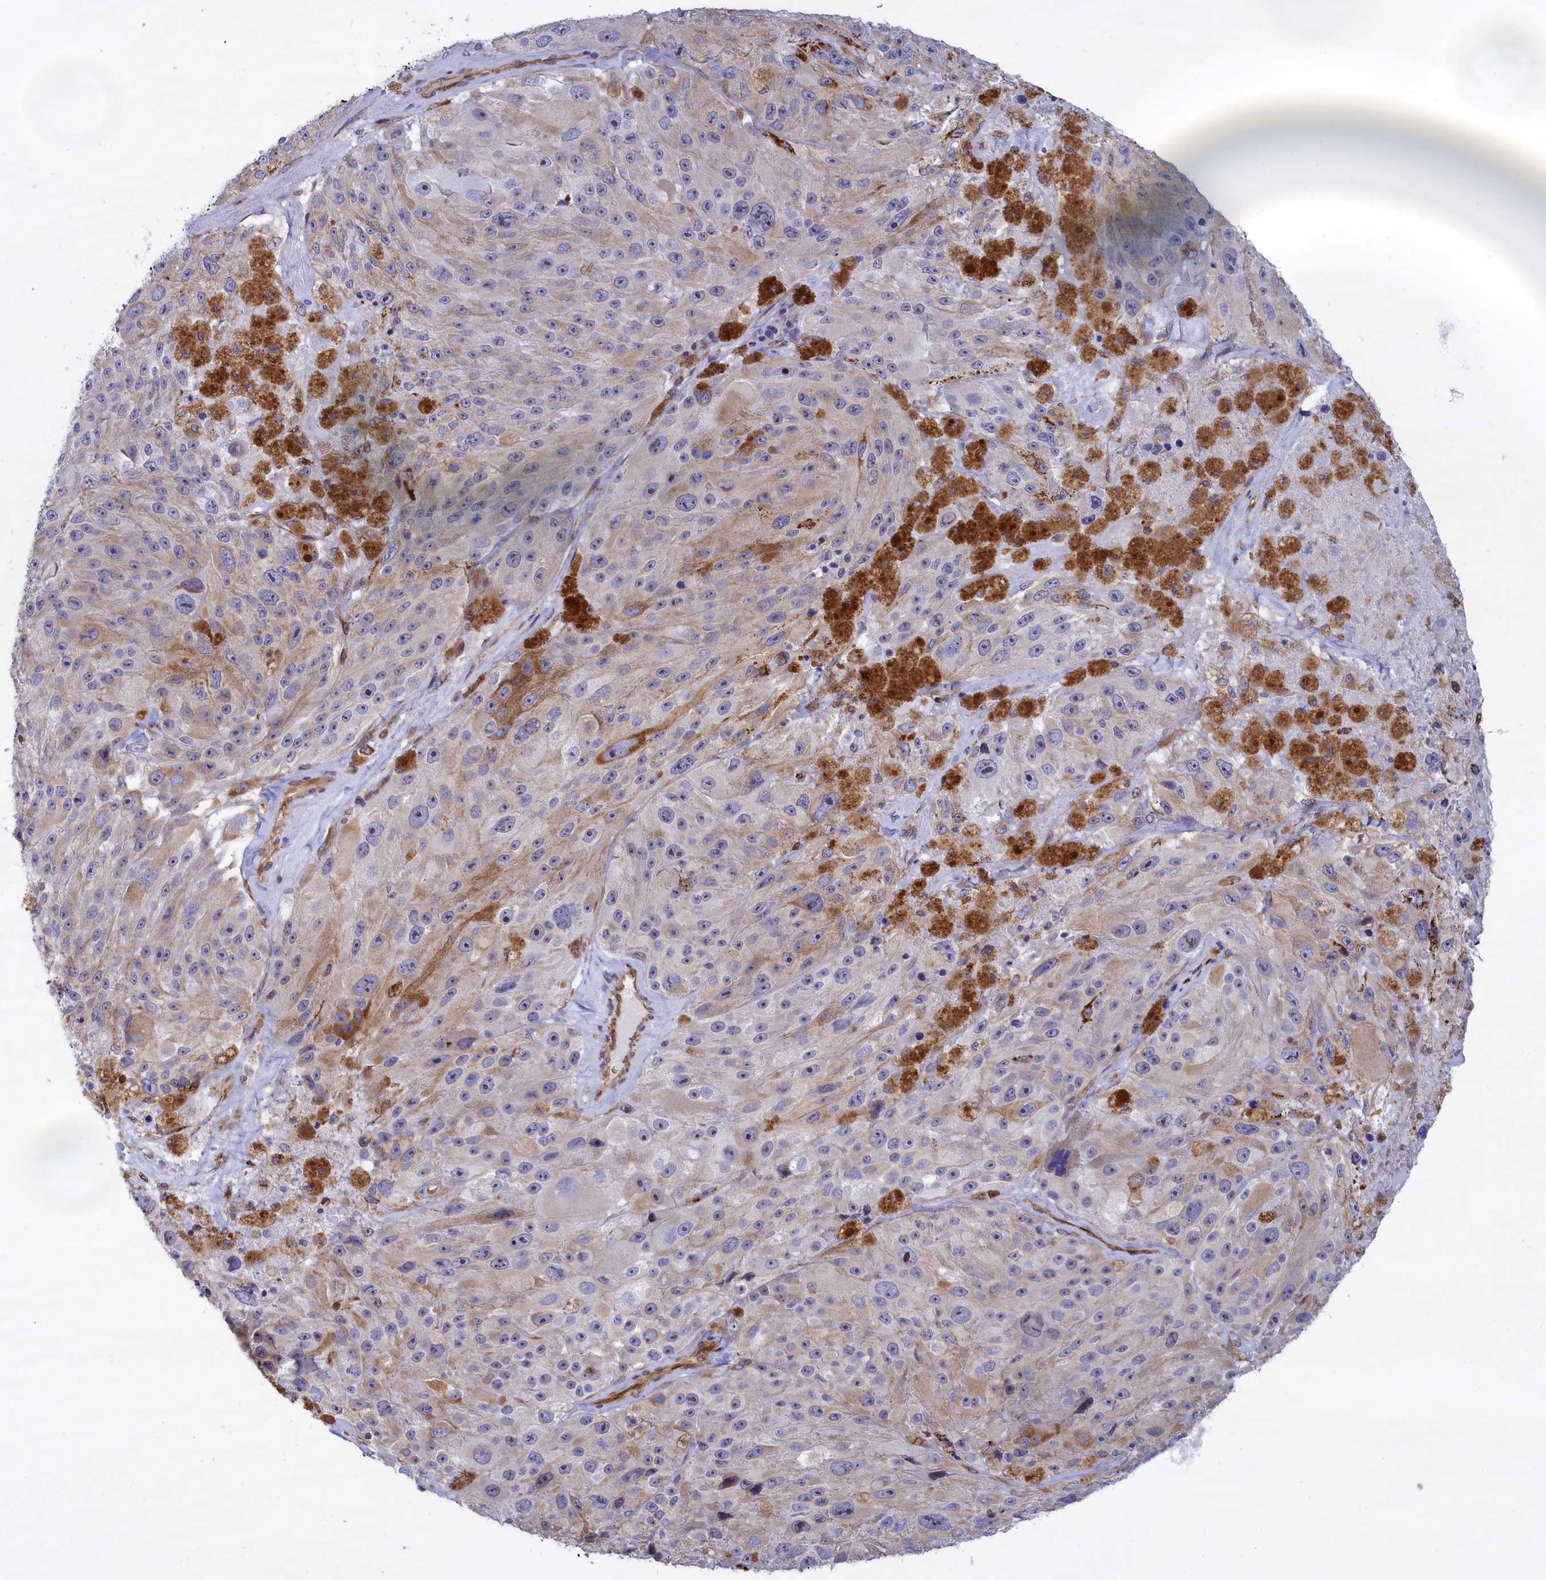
{"staining": {"intensity": "negative", "quantity": "none", "location": "none"}, "tissue": "melanoma", "cell_type": "Tumor cells", "image_type": "cancer", "snomed": [{"axis": "morphology", "description": "Malignant melanoma, Metastatic site"}, {"axis": "topography", "description": "Lymph node"}], "caption": "There is no significant expression in tumor cells of malignant melanoma (metastatic site).", "gene": "ABCC12", "patient": {"sex": "male", "age": 62}}